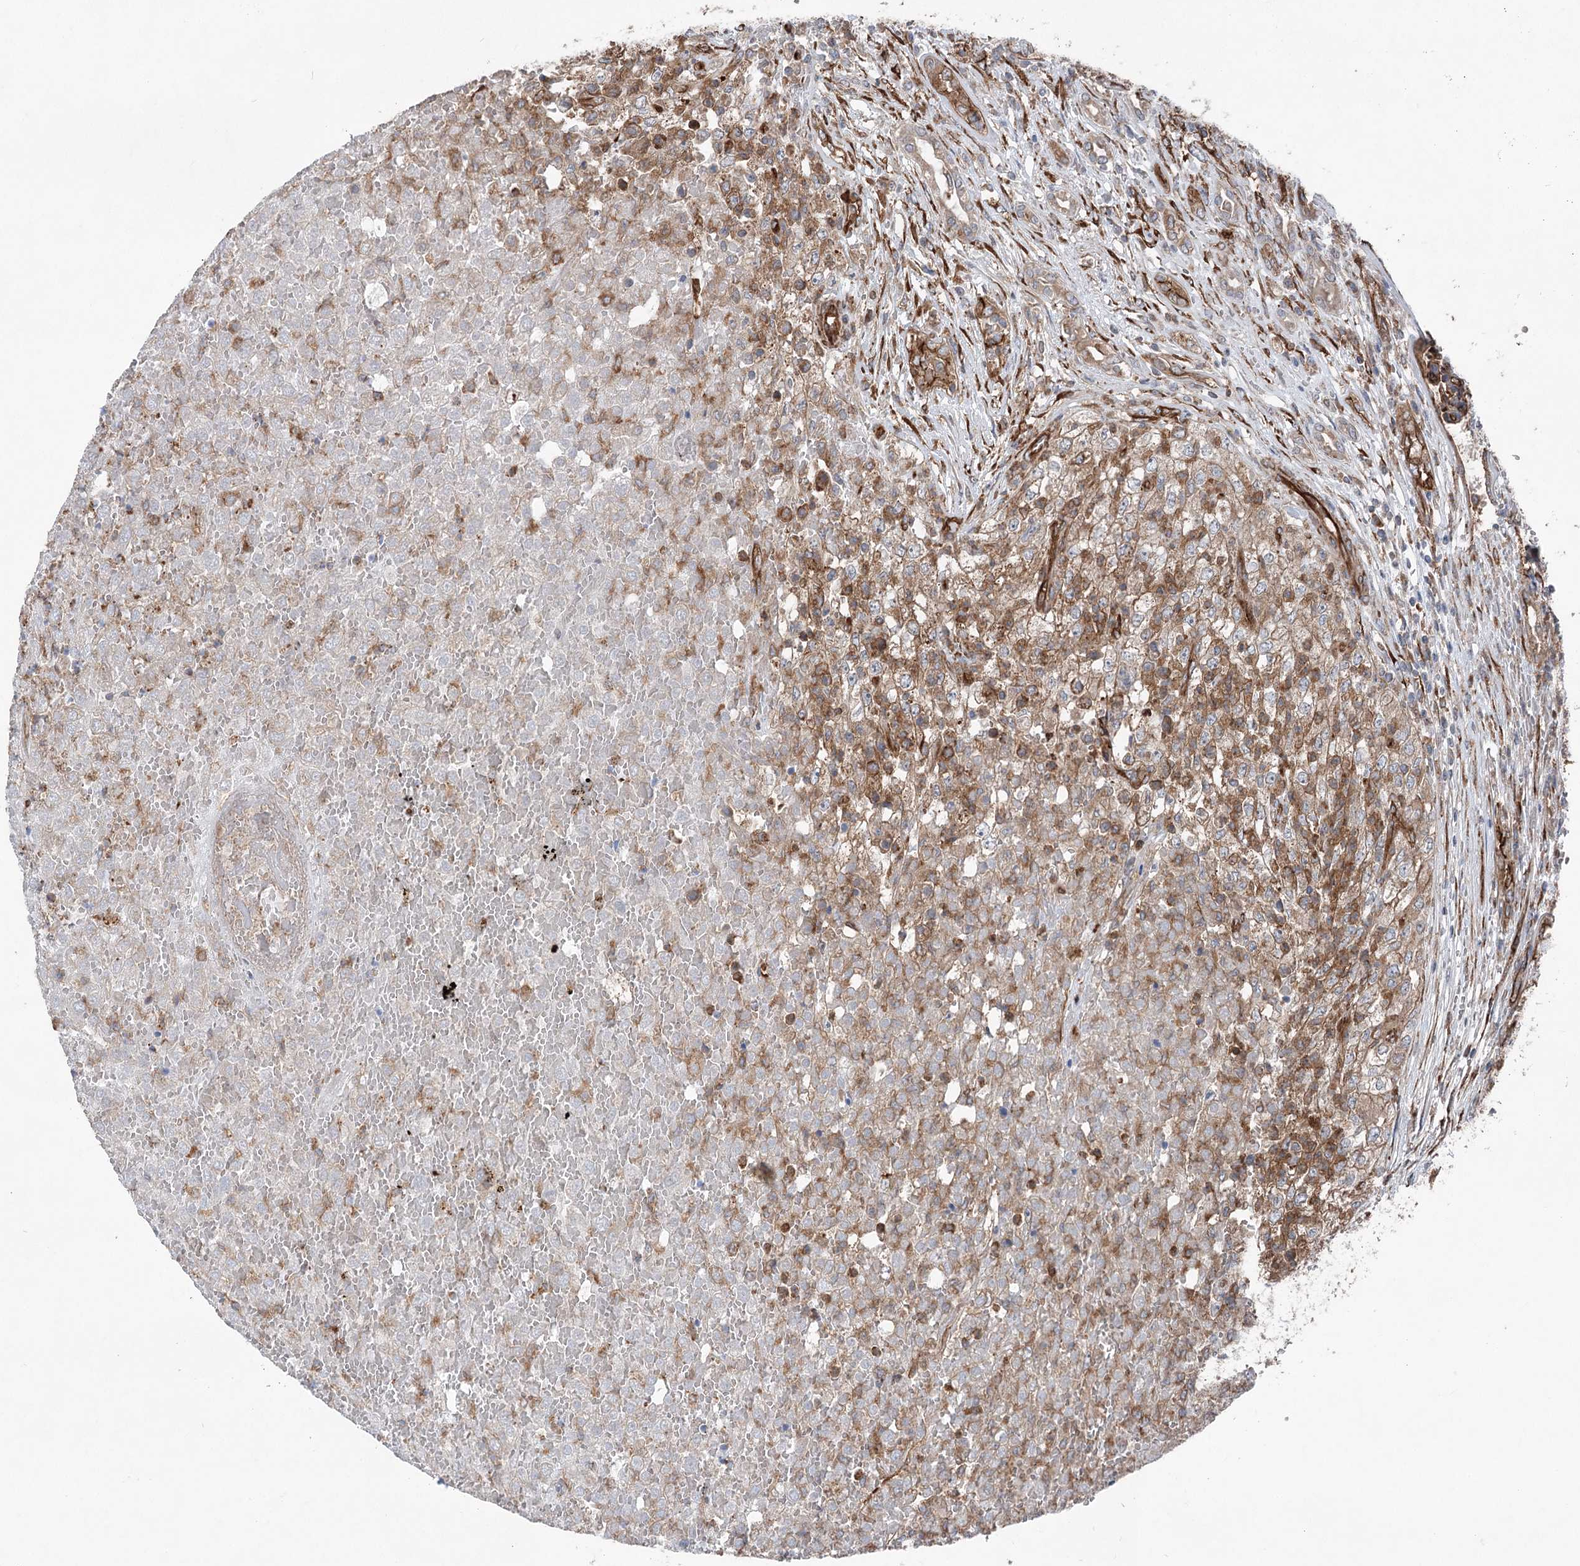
{"staining": {"intensity": "moderate", "quantity": "25%-75%", "location": "cytoplasmic/membranous"}, "tissue": "renal cancer", "cell_type": "Tumor cells", "image_type": "cancer", "snomed": [{"axis": "morphology", "description": "Adenocarcinoma, NOS"}, {"axis": "topography", "description": "Kidney"}], "caption": "This micrograph reveals renal cancer stained with IHC to label a protein in brown. The cytoplasmic/membranous of tumor cells show moderate positivity for the protein. Nuclei are counter-stained blue.", "gene": "MTPAP", "patient": {"sex": "female", "age": 54}}